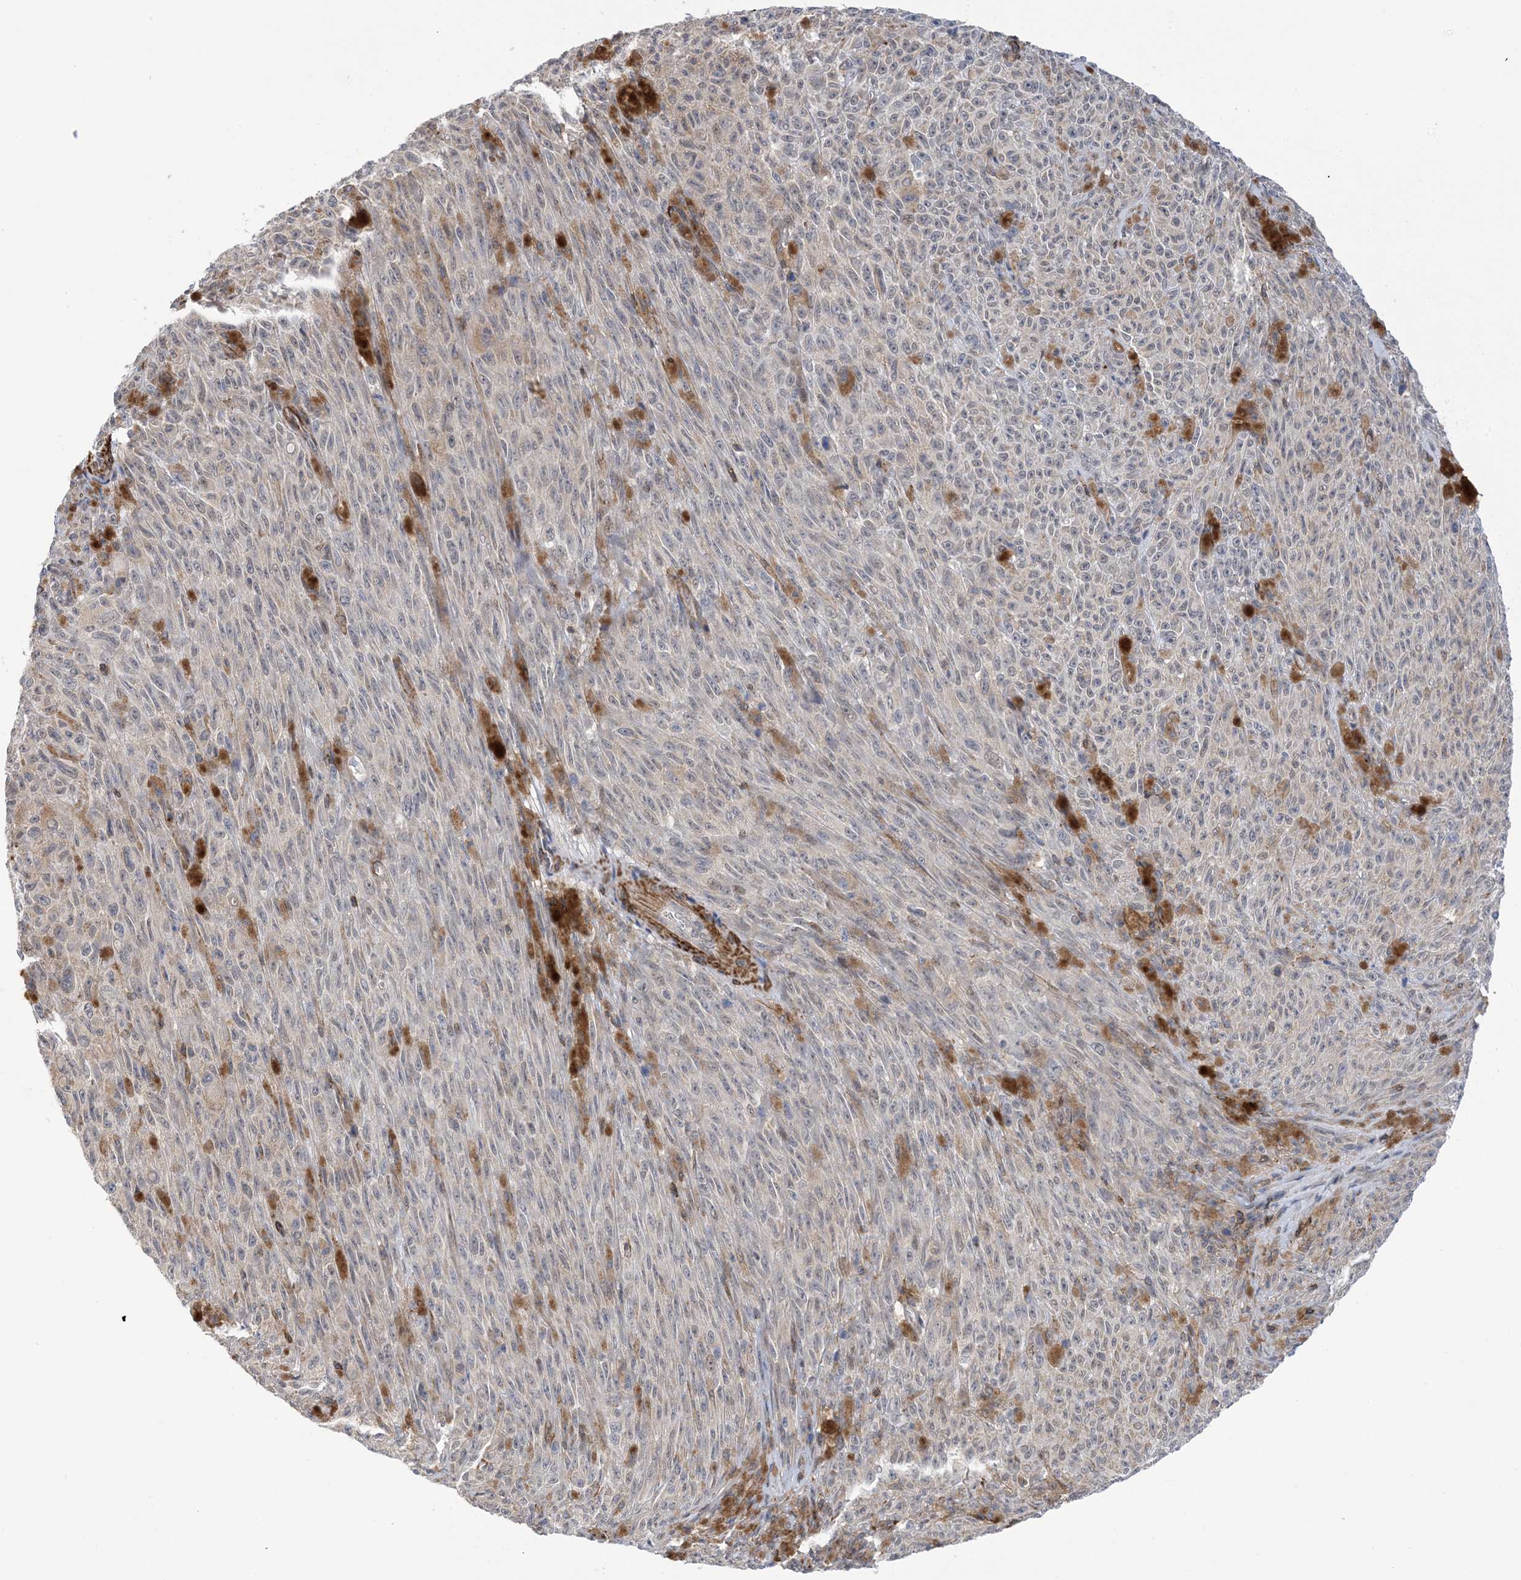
{"staining": {"intensity": "negative", "quantity": "none", "location": "none"}, "tissue": "melanoma", "cell_type": "Tumor cells", "image_type": "cancer", "snomed": [{"axis": "morphology", "description": "Malignant melanoma, NOS"}, {"axis": "topography", "description": "Skin"}], "caption": "This is an IHC image of malignant melanoma. There is no staining in tumor cells.", "gene": "ZNF8", "patient": {"sex": "female", "age": 82}}